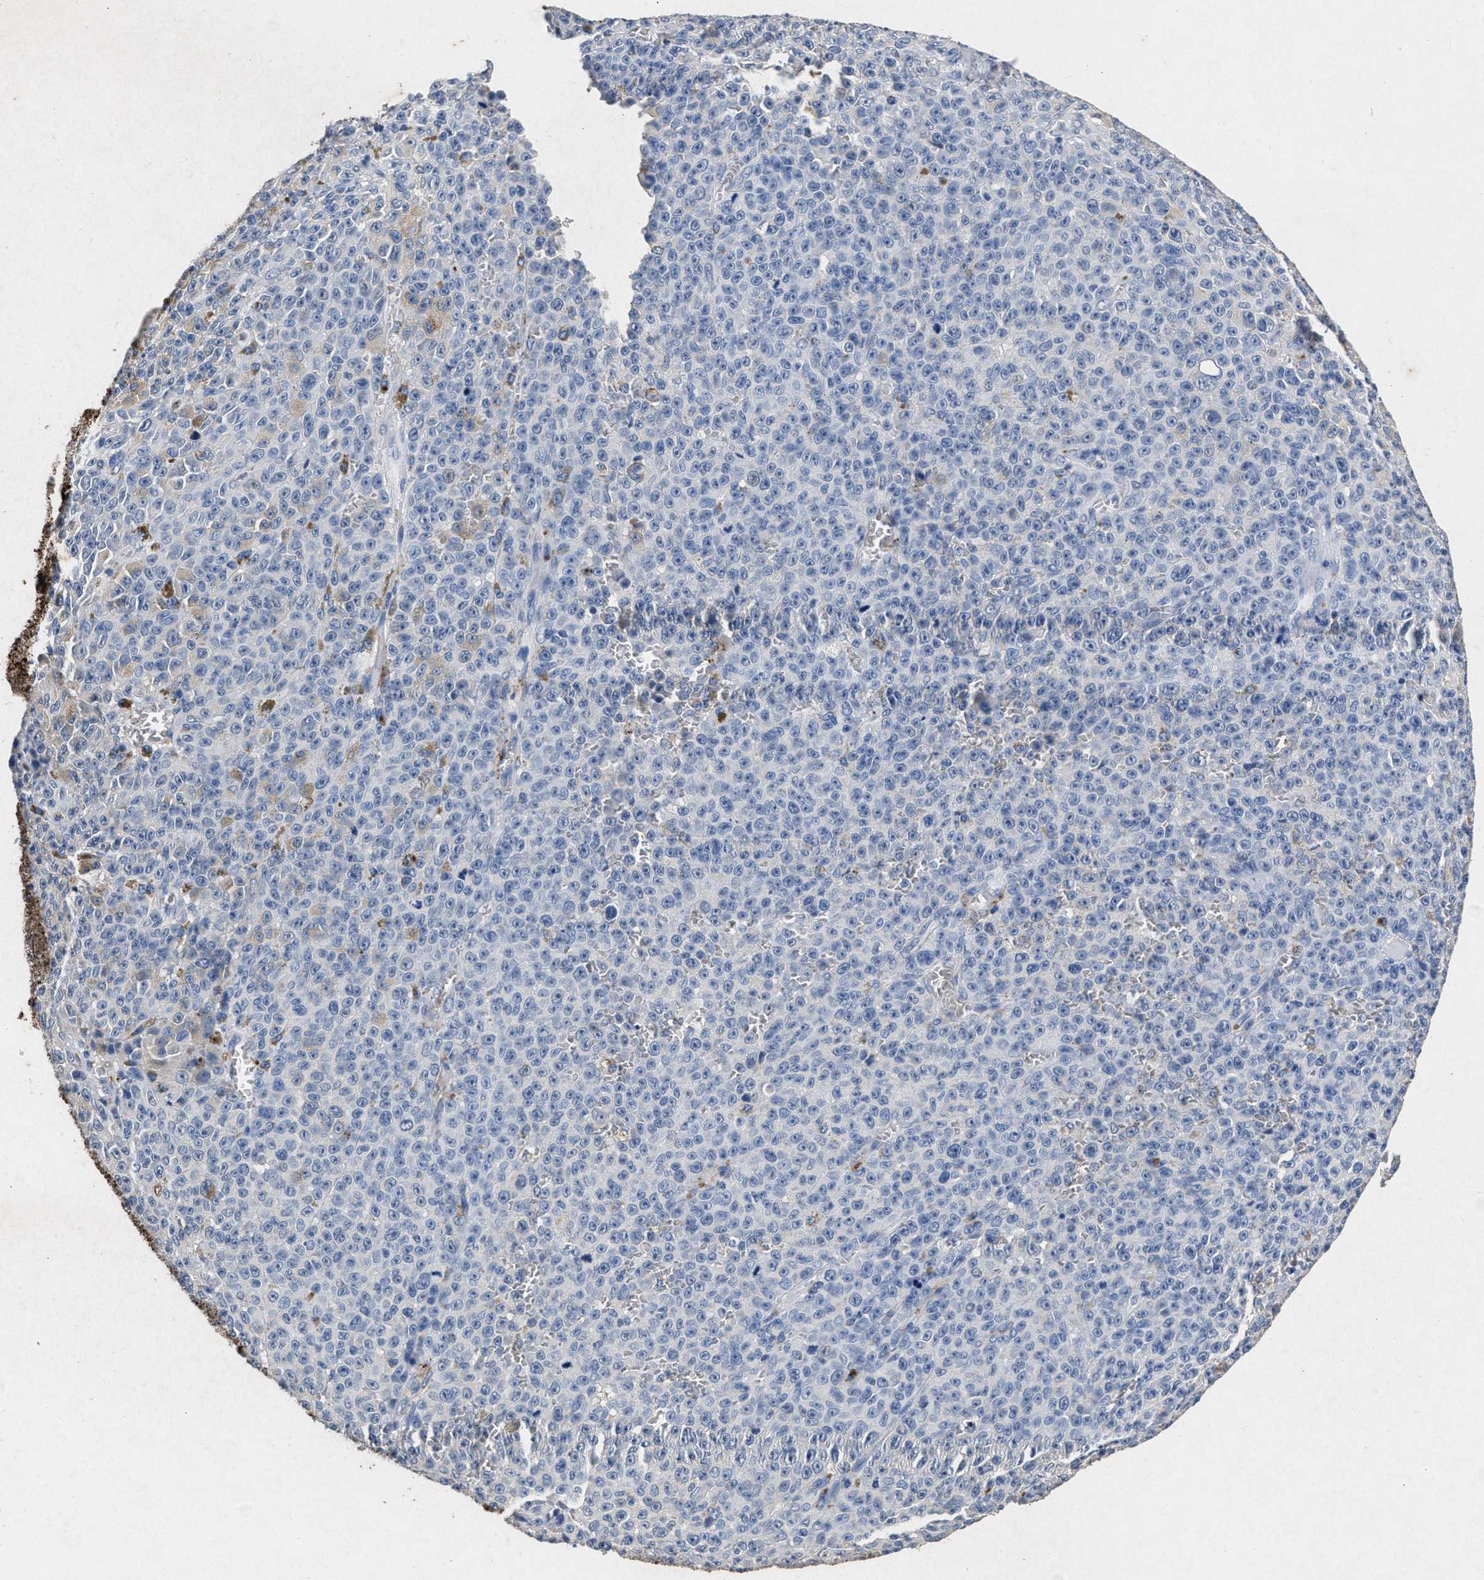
{"staining": {"intensity": "negative", "quantity": "none", "location": "none"}, "tissue": "melanoma", "cell_type": "Tumor cells", "image_type": "cancer", "snomed": [{"axis": "morphology", "description": "Malignant melanoma, NOS"}, {"axis": "topography", "description": "Skin"}], "caption": "High magnification brightfield microscopy of malignant melanoma stained with DAB (3,3'-diaminobenzidine) (brown) and counterstained with hematoxylin (blue): tumor cells show no significant staining.", "gene": "LTB4R2", "patient": {"sex": "female", "age": 82}}